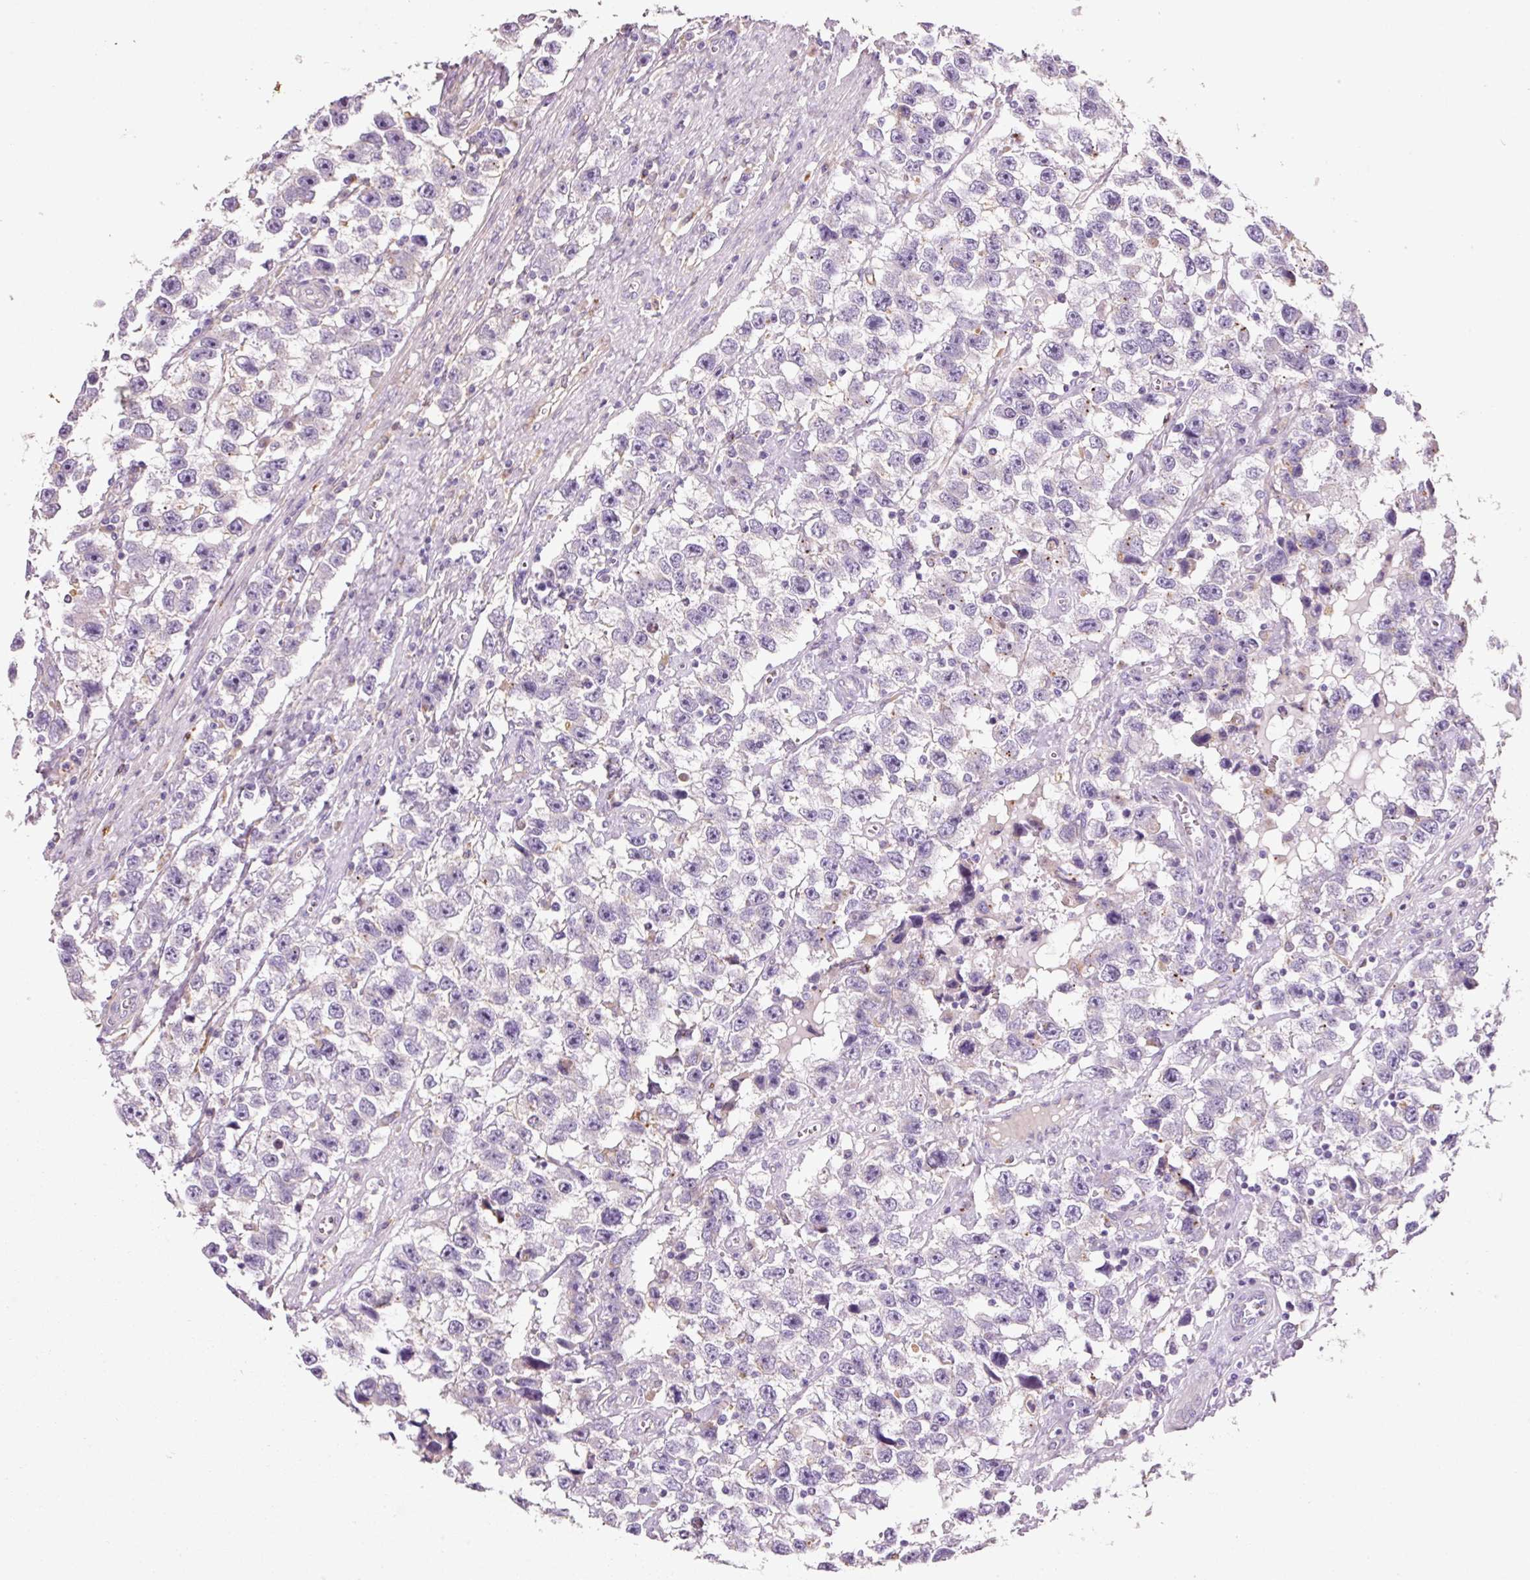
{"staining": {"intensity": "negative", "quantity": "none", "location": "none"}, "tissue": "testis cancer", "cell_type": "Tumor cells", "image_type": "cancer", "snomed": [{"axis": "morphology", "description": "Seminoma, NOS"}, {"axis": "topography", "description": "Testis"}], "caption": "Immunohistochemistry (IHC) histopathology image of testis cancer stained for a protein (brown), which shows no expression in tumor cells. (DAB IHC with hematoxylin counter stain).", "gene": "TMC8", "patient": {"sex": "male", "age": 33}}